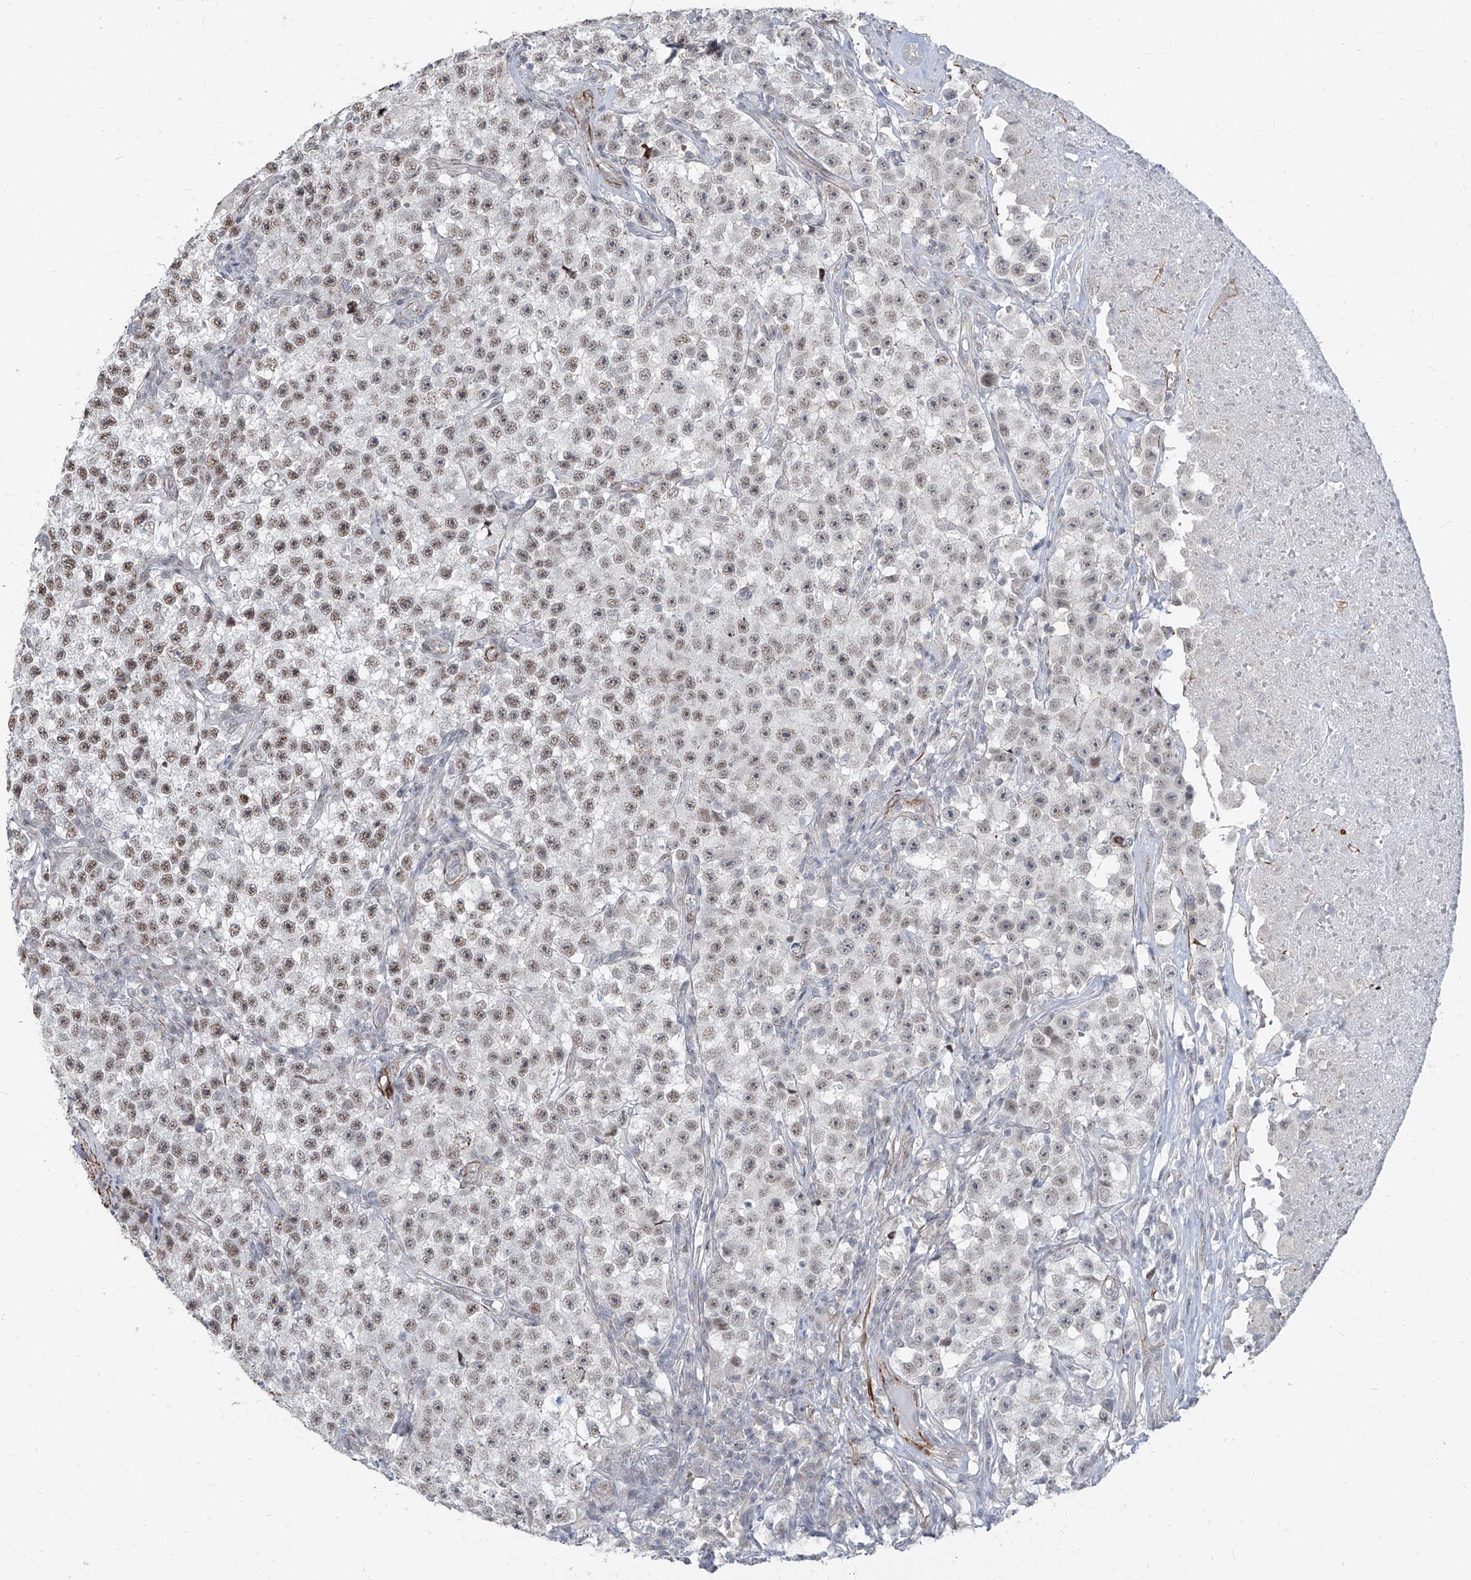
{"staining": {"intensity": "moderate", "quantity": "25%-75%", "location": "nuclear"}, "tissue": "testis cancer", "cell_type": "Tumor cells", "image_type": "cancer", "snomed": [{"axis": "morphology", "description": "Seminoma, NOS"}, {"axis": "topography", "description": "Testis"}], "caption": "Testis cancer stained with IHC shows moderate nuclear positivity in about 25%-75% of tumor cells. The staining is performed using DAB brown chromogen to label protein expression. The nuclei are counter-stained blue using hematoxylin.", "gene": "TXLNB", "patient": {"sex": "male", "age": 22}}